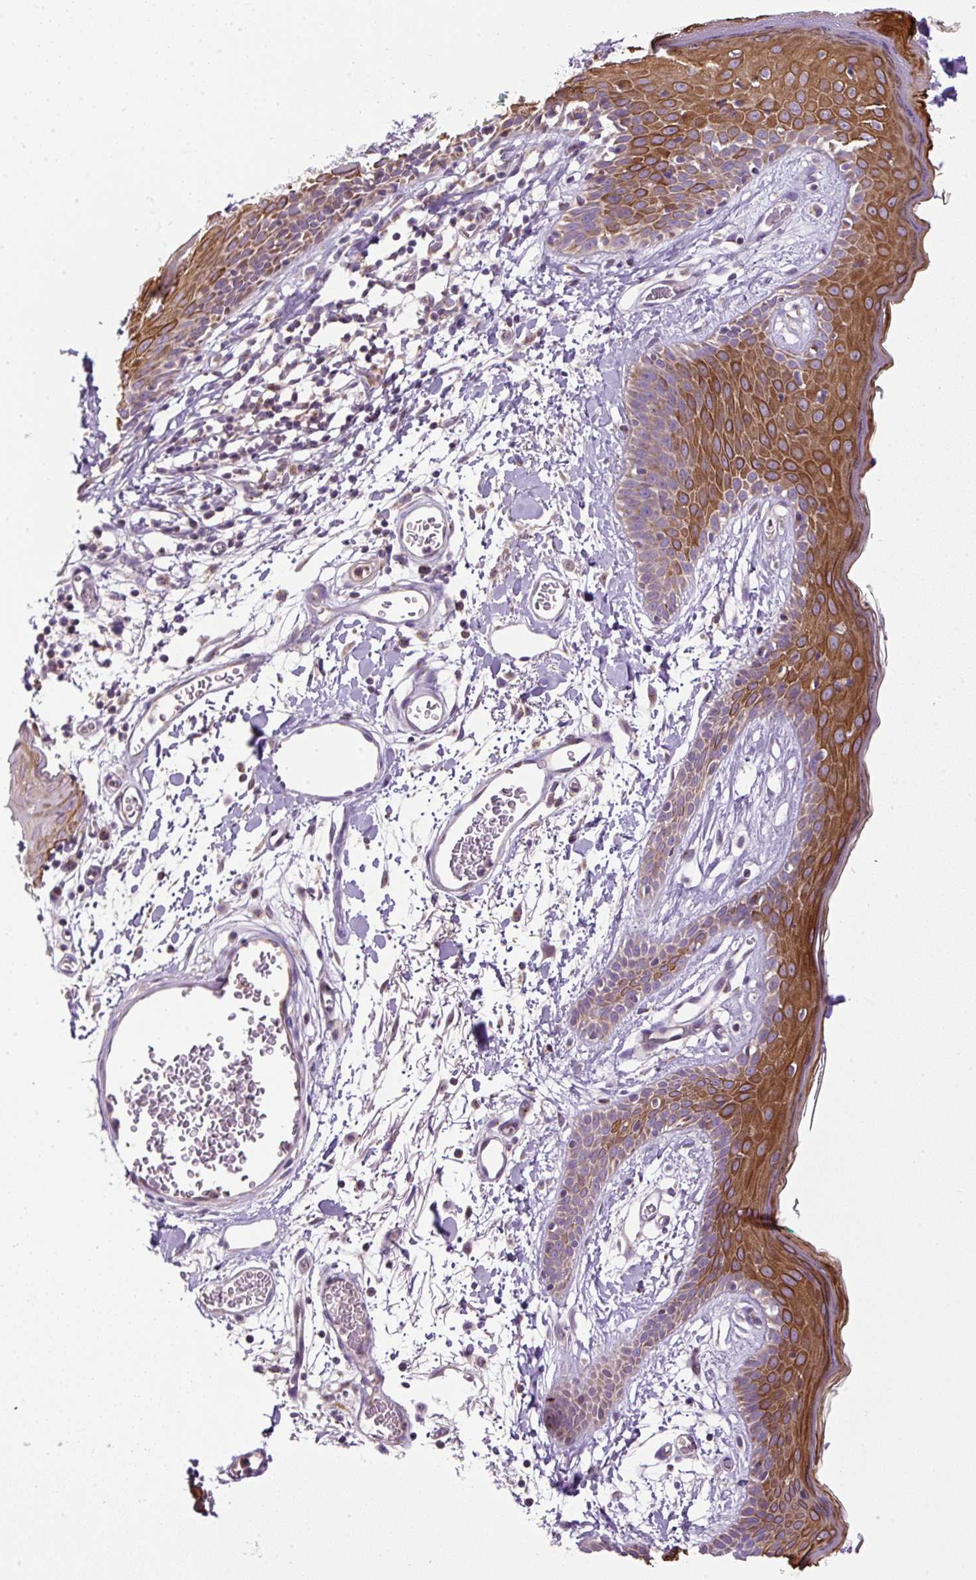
{"staining": {"intensity": "moderate", "quantity": "25%-75%", "location": "cytoplasmic/membranous"}, "tissue": "skin", "cell_type": "Fibroblasts", "image_type": "normal", "snomed": [{"axis": "morphology", "description": "Normal tissue, NOS"}, {"axis": "topography", "description": "Skin"}], "caption": "An image of human skin stained for a protein reveals moderate cytoplasmic/membranous brown staining in fibroblasts. Immunohistochemistry stains the protein of interest in brown and the nuclei are stained blue.", "gene": "ZNF547", "patient": {"sex": "male", "age": 79}}